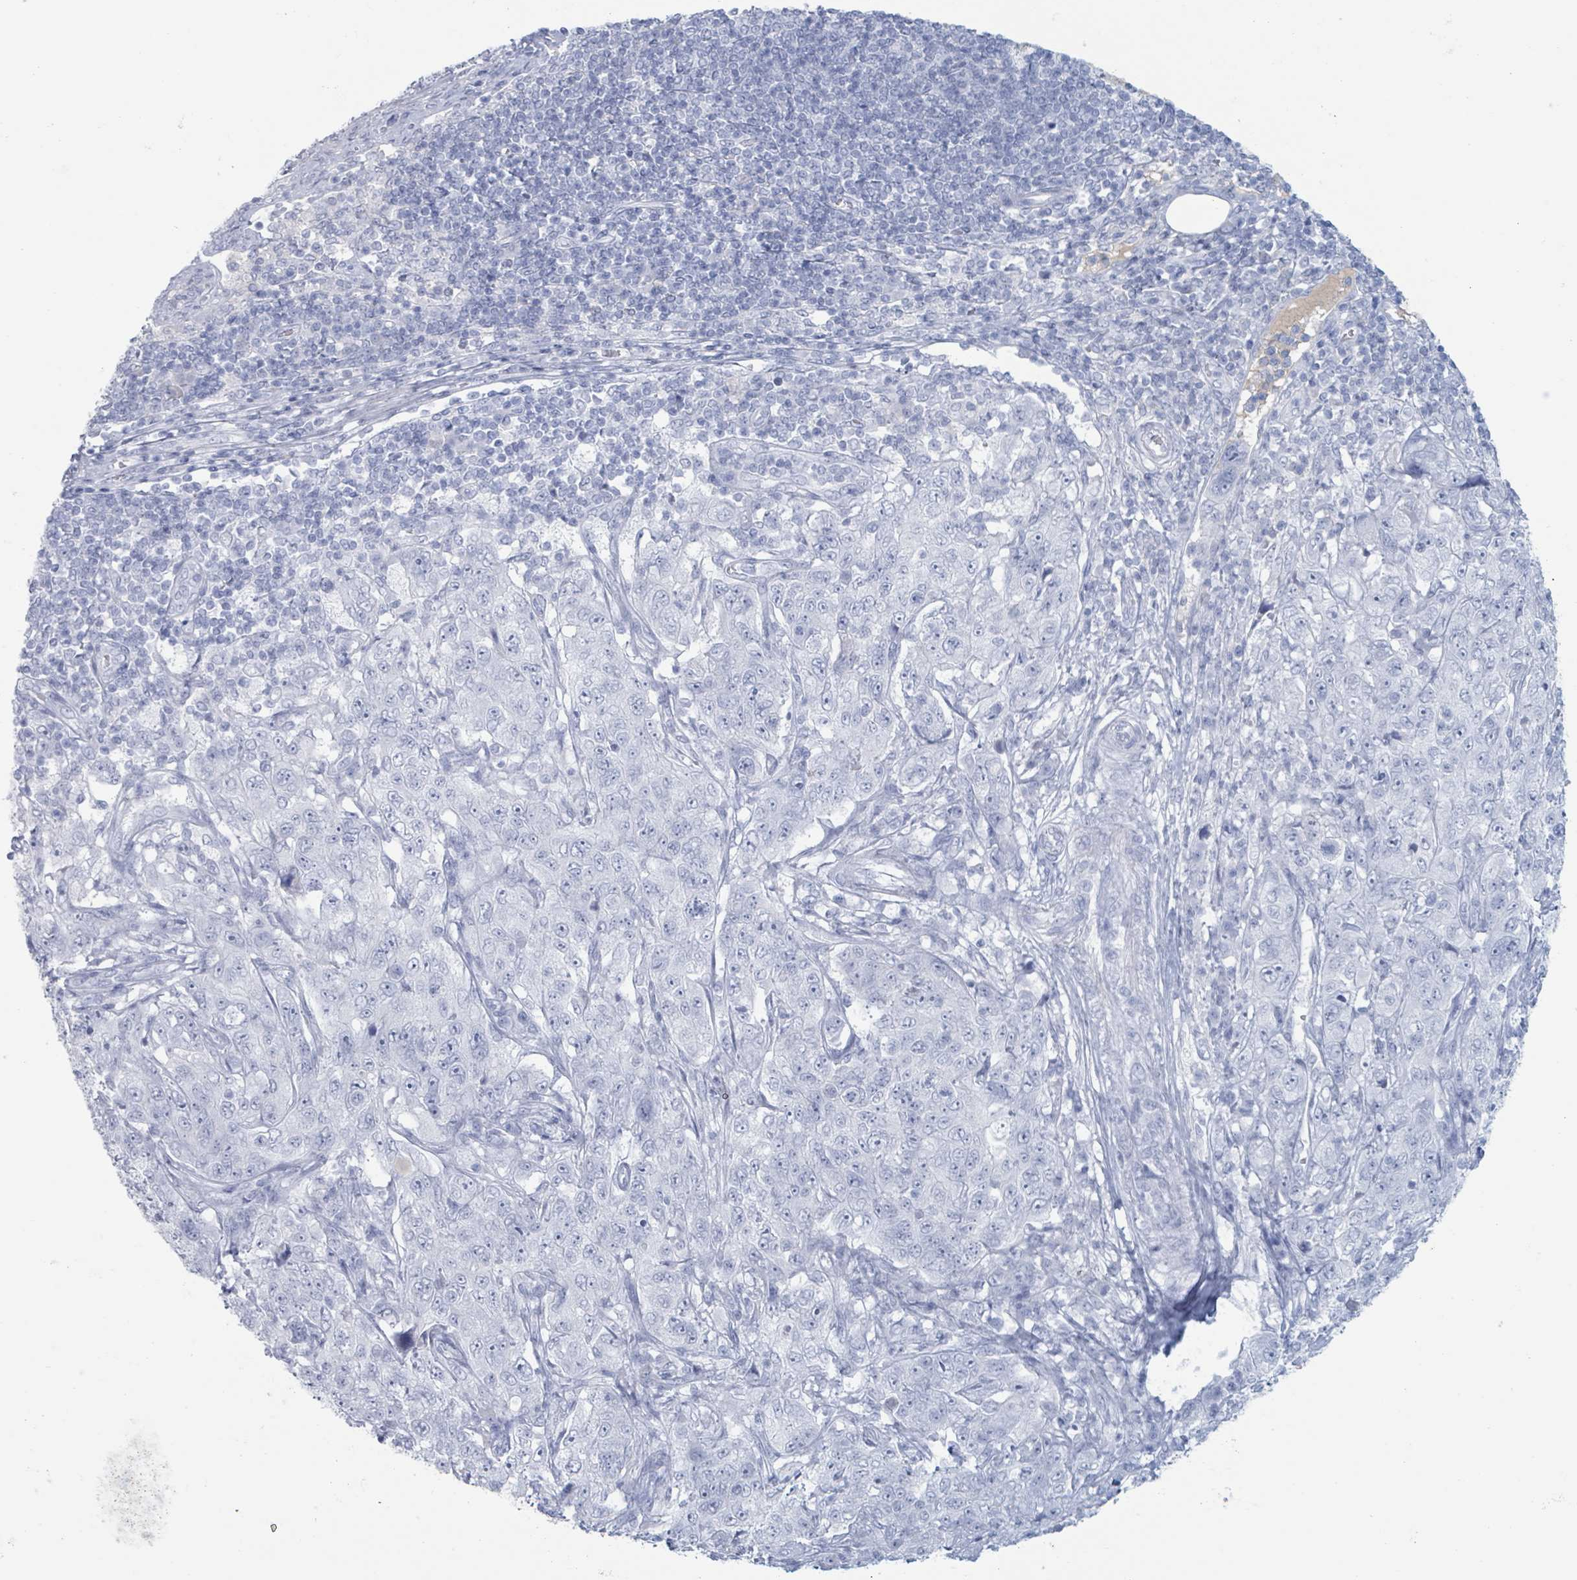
{"staining": {"intensity": "negative", "quantity": "none", "location": "none"}, "tissue": "pancreatic cancer", "cell_type": "Tumor cells", "image_type": "cancer", "snomed": [{"axis": "morphology", "description": "Adenocarcinoma, NOS"}, {"axis": "topography", "description": "Pancreas"}], "caption": "This is a photomicrograph of IHC staining of pancreatic cancer (adenocarcinoma), which shows no expression in tumor cells.", "gene": "KLK4", "patient": {"sex": "male", "age": 68}}